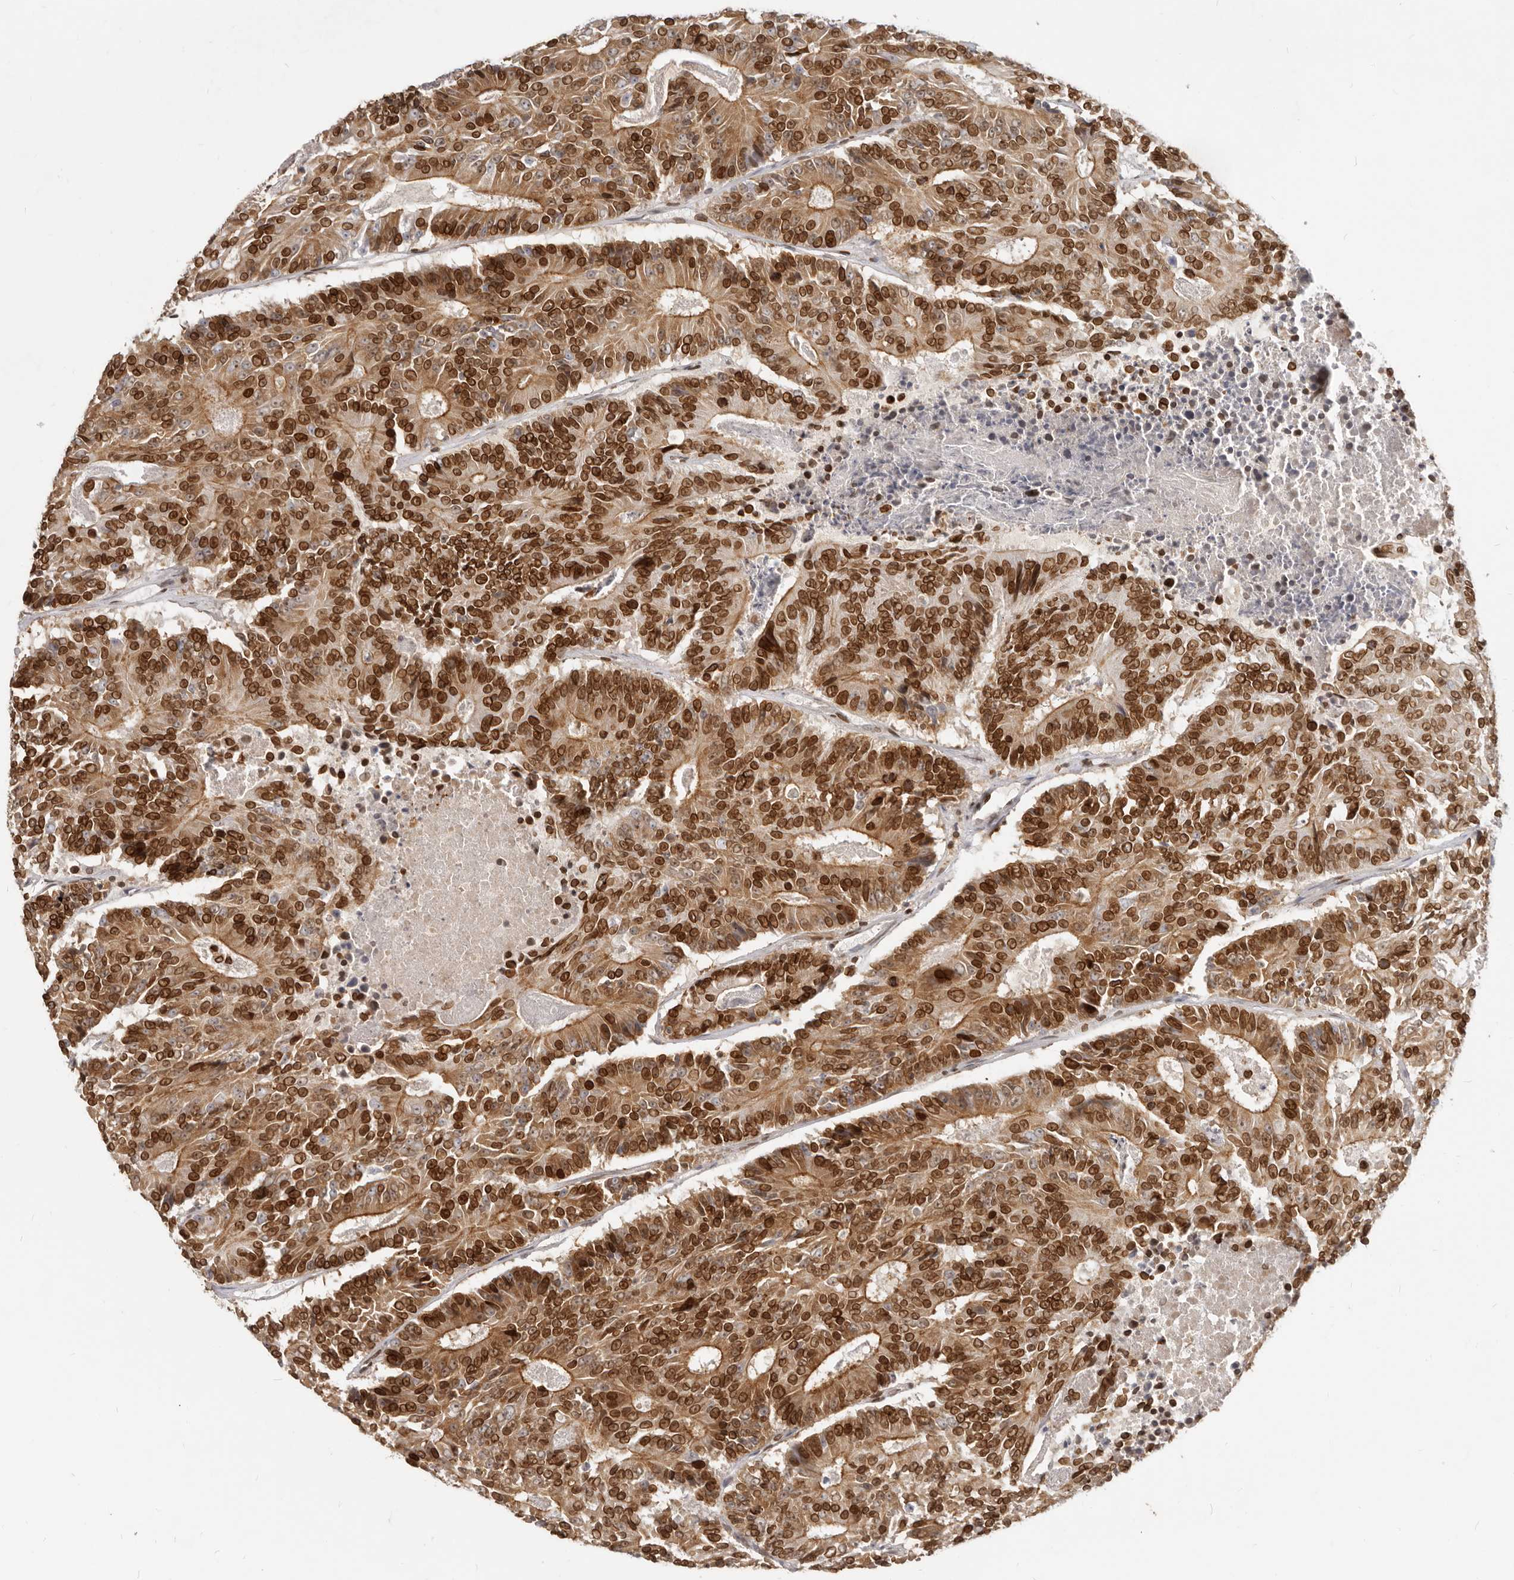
{"staining": {"intensity": "strong", "quantity": ">75%", "location": "cytoplasmic/membranous,nuclear"}, "tissue": "colorectal cancer", "cell_type": "Tumor cells", "image_type": "cancer", "snomed": [{"axis": "morphology", "description": "Adenocarcinoma, NOS"}, {"axis": "topography", "description": "Colon"}], "caption": "Immunohistochemistry (DAB) staining of colorectal cancer reveals strong cytoplasmic/membranous and nuclear protein staining in about >75% of tumor cells.", "gene": "NUP153", "patient": {"sex": "male", "age": 83}}